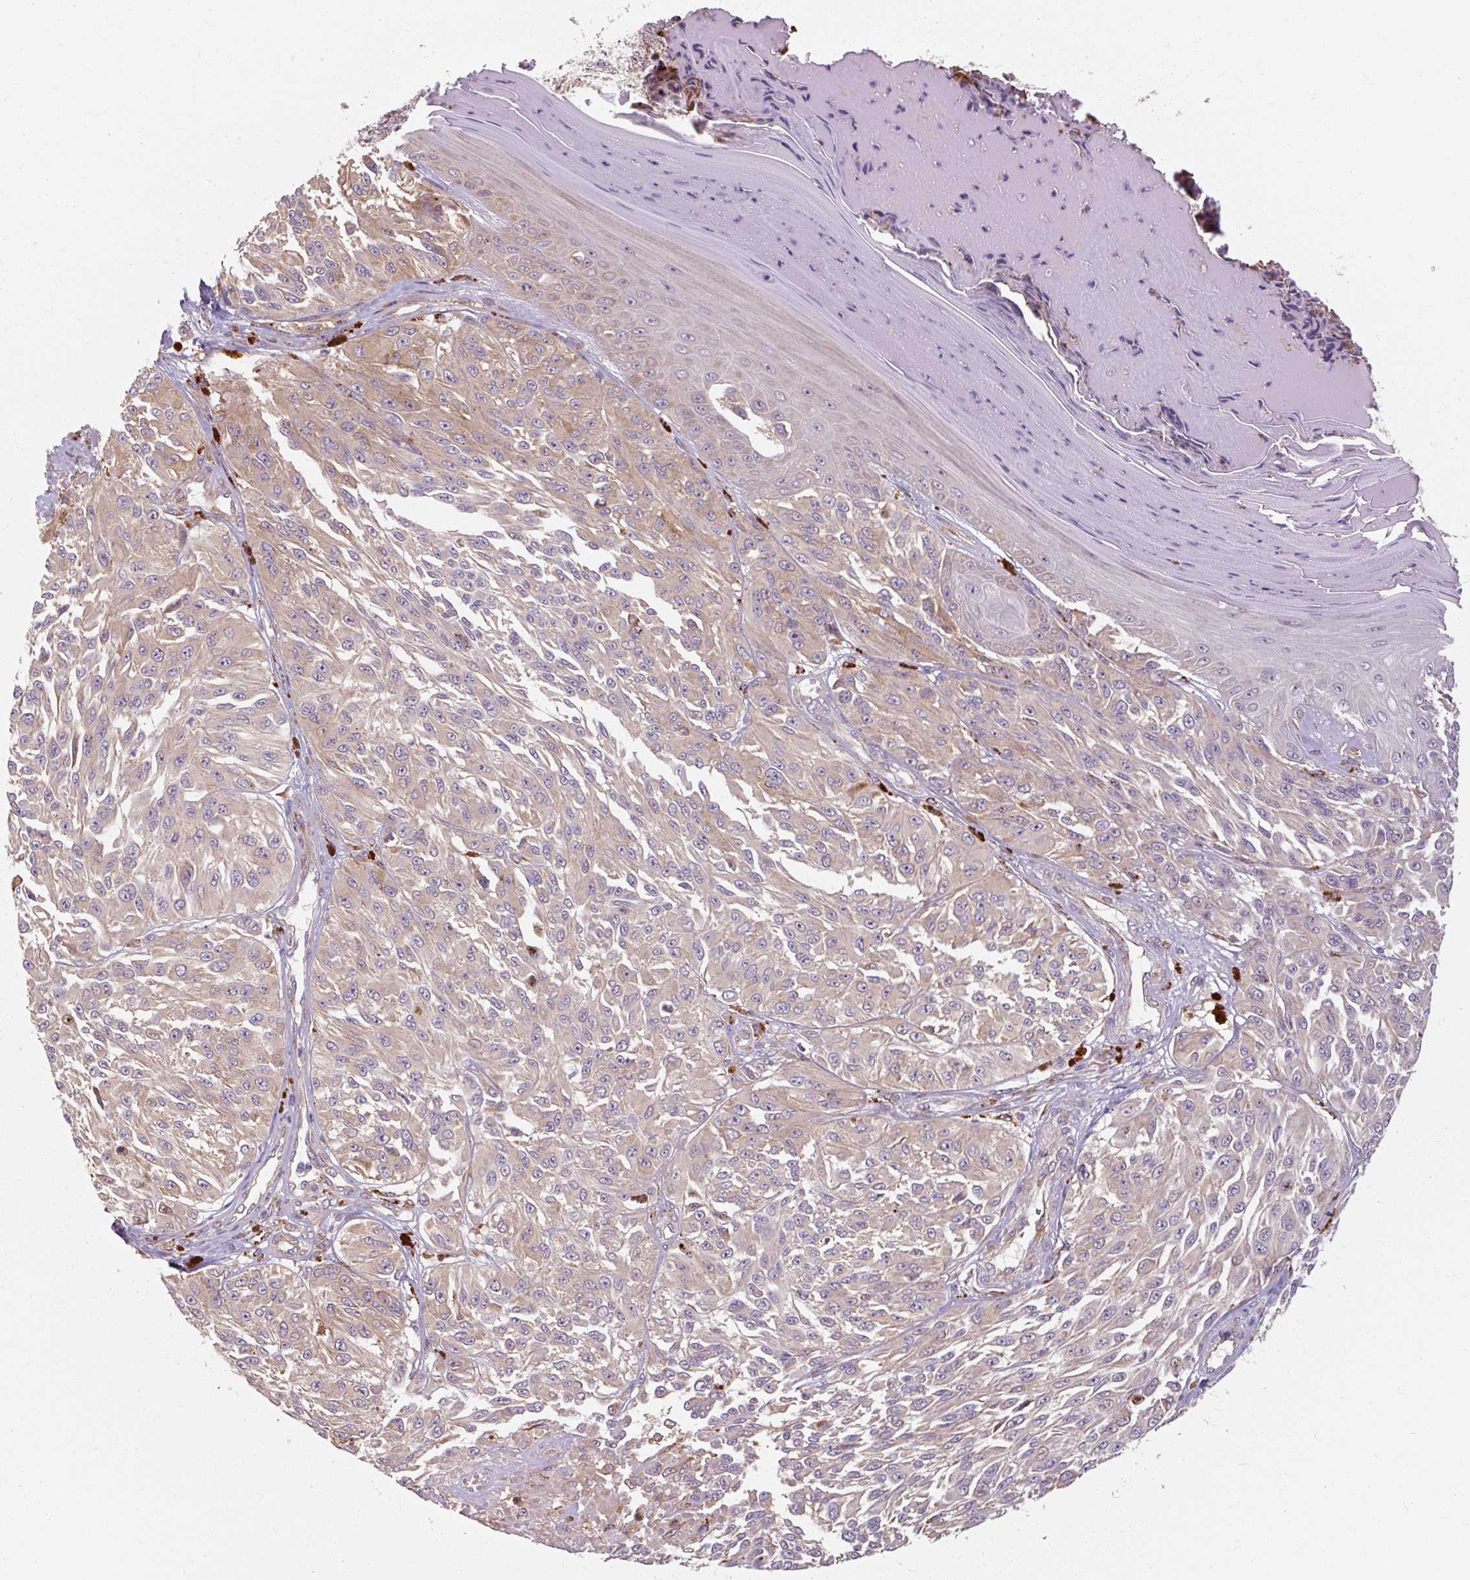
{"staining": {"intensity": "weak", "quantity": "25%-75%", "location": "cytoplasmic/membranous"}, "tissue": "melanoma", "cell_type": "Tumor cells", "image_type": "cancer", "snomed": [{"axis": "morphology", "description": "Malignant melanoma, NOS"}, {"axis": "topography", "description": "Skin"}], "caption": "Tumor cells show weak cytoplasmic/membranous expression in approximately 25%-75% of cells in malignant melanoma. (DAB (3,3'-diaminobenzidine) IHC, brown staining for protein, blue staining for nuclei).", "gene": "TBC1D4", "patient": {"sex": "male", "age": 94}}